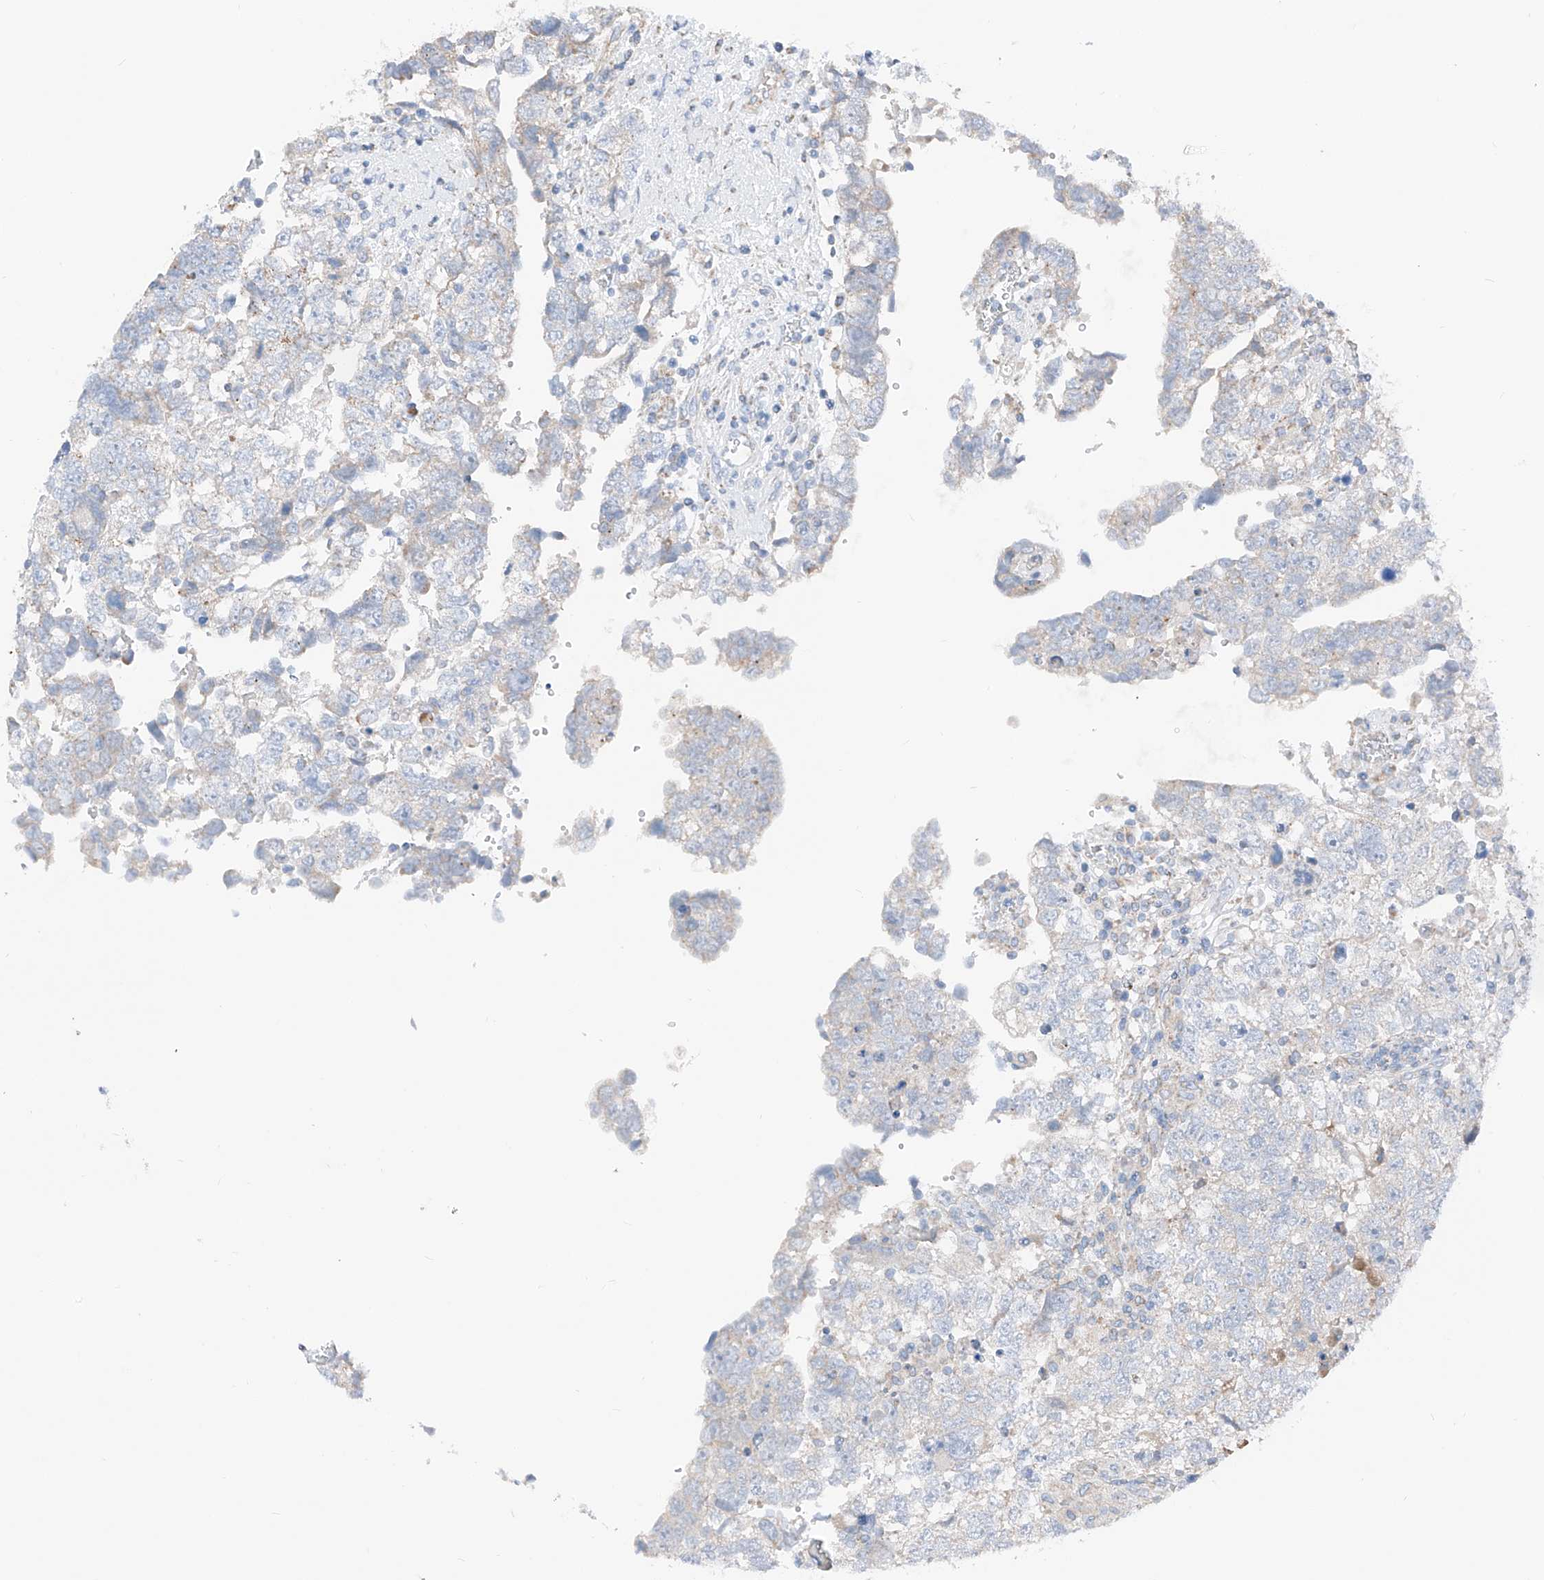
{"staining": {"intensity": "negative", "quantity": "none", "location": "none"}, "tissue": "testis cancer", "cell_type": "Tumor cells", "image_type": "cancer", "snomed": [{"axis": "morphology", "description": "Carcinoma, Embryonal, NOS"}, {"axis": "topography", "description": "Testis"}], "caption": "DAB immunohistochemical staining of testis embryonal carcinoma shows no significant positivity in tumor cells. (DAB immunohistochemistry visualized using brightfield microscopy, high magnification).", "gene": "MRAP", "patient": {"sex": "male", "age": 37}}